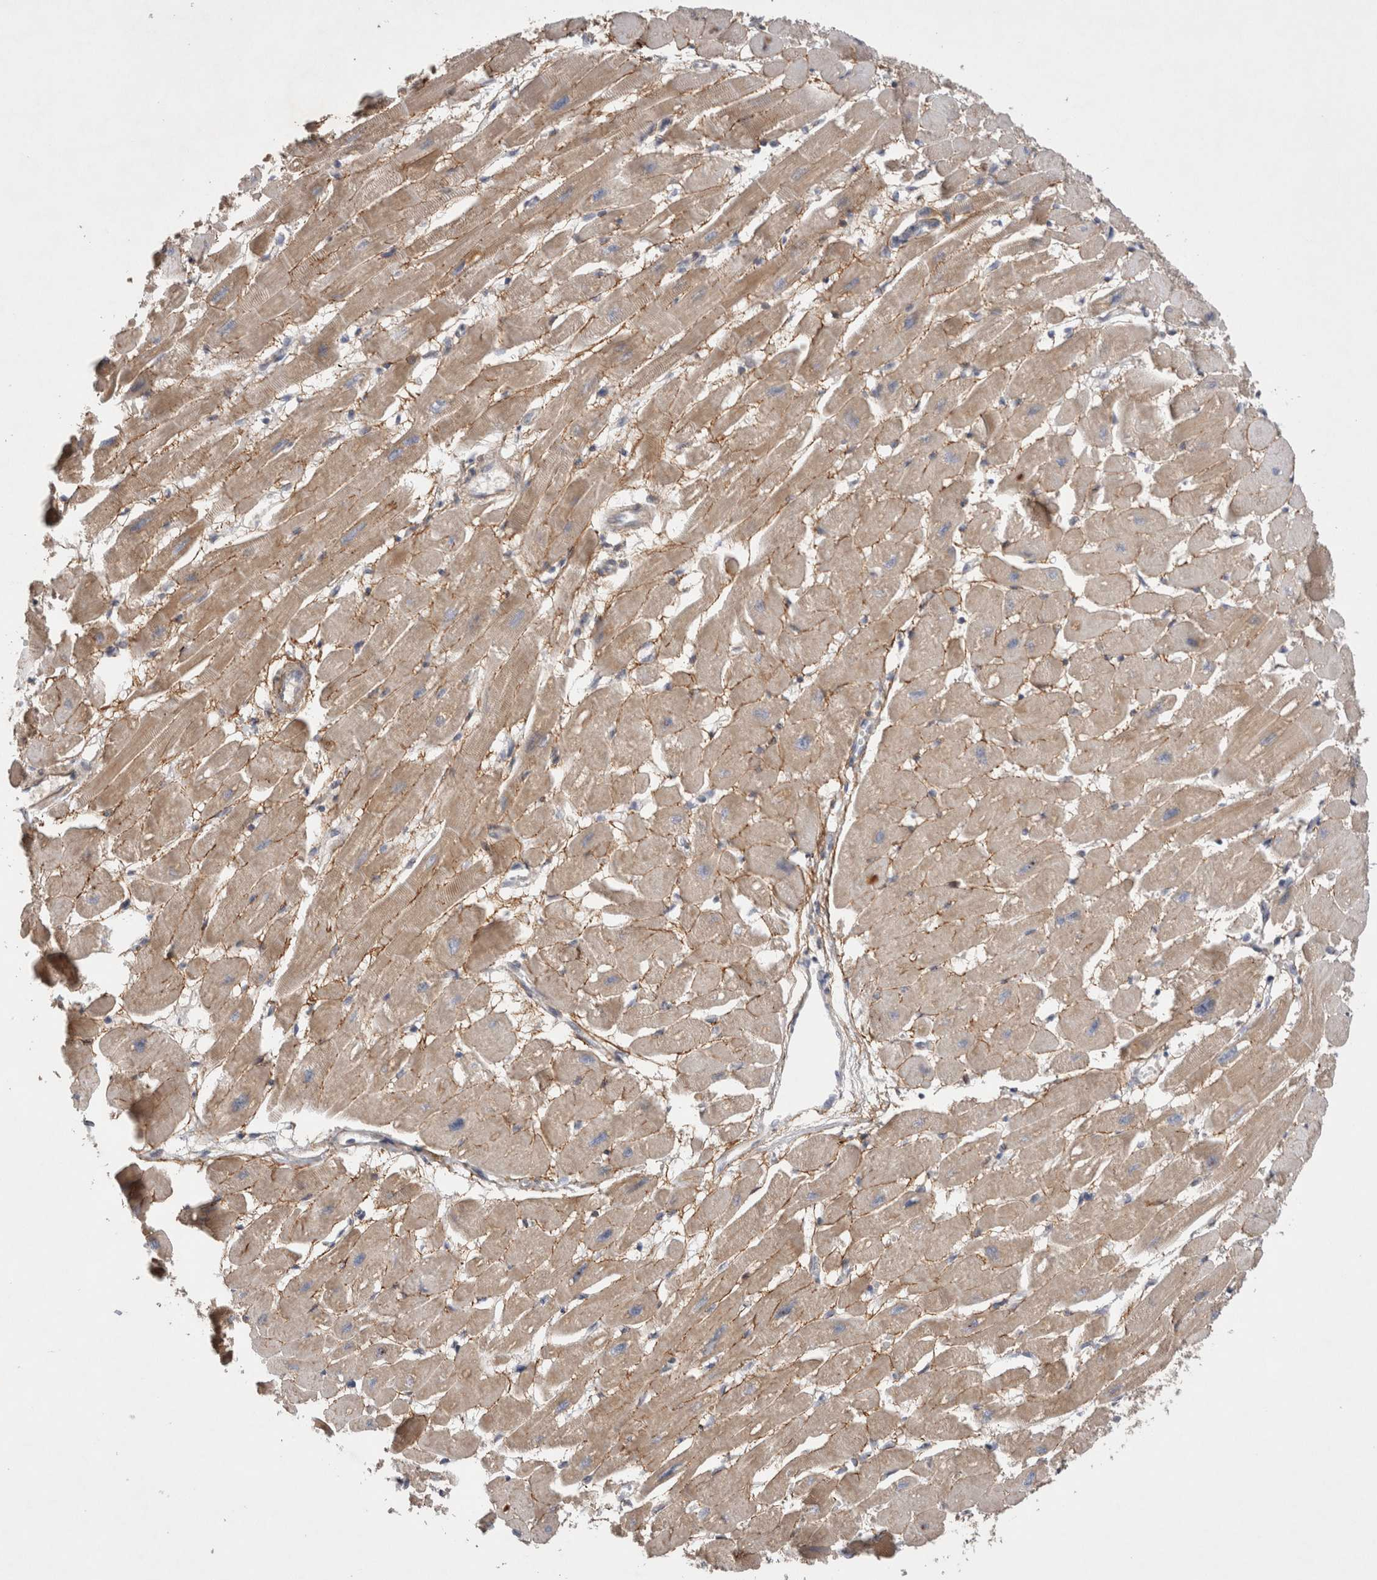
{"staining": {"intensity": "weak", "quantity": "25%-75%", "location": "cytoplasmic/membranous"}, "tissue": "heart muscle", "cell_type": "Cardiomyocytes", "image_type": "normal", "snomed": [{"axis": "morphology", "description": "Normal tissue, NOS"}, {"axis": "topography", "description": "Heart"}], "caption": "An immunohistochemistry (IHC) photomicrograph of benign tissue is shown. Protein staining in brown highlights weak cytoplasmic/membranous positivity in heart muscle within cardiomyocytes.", "gene": "GSDMB", "patient": {"sex": "female", "age": 54}}